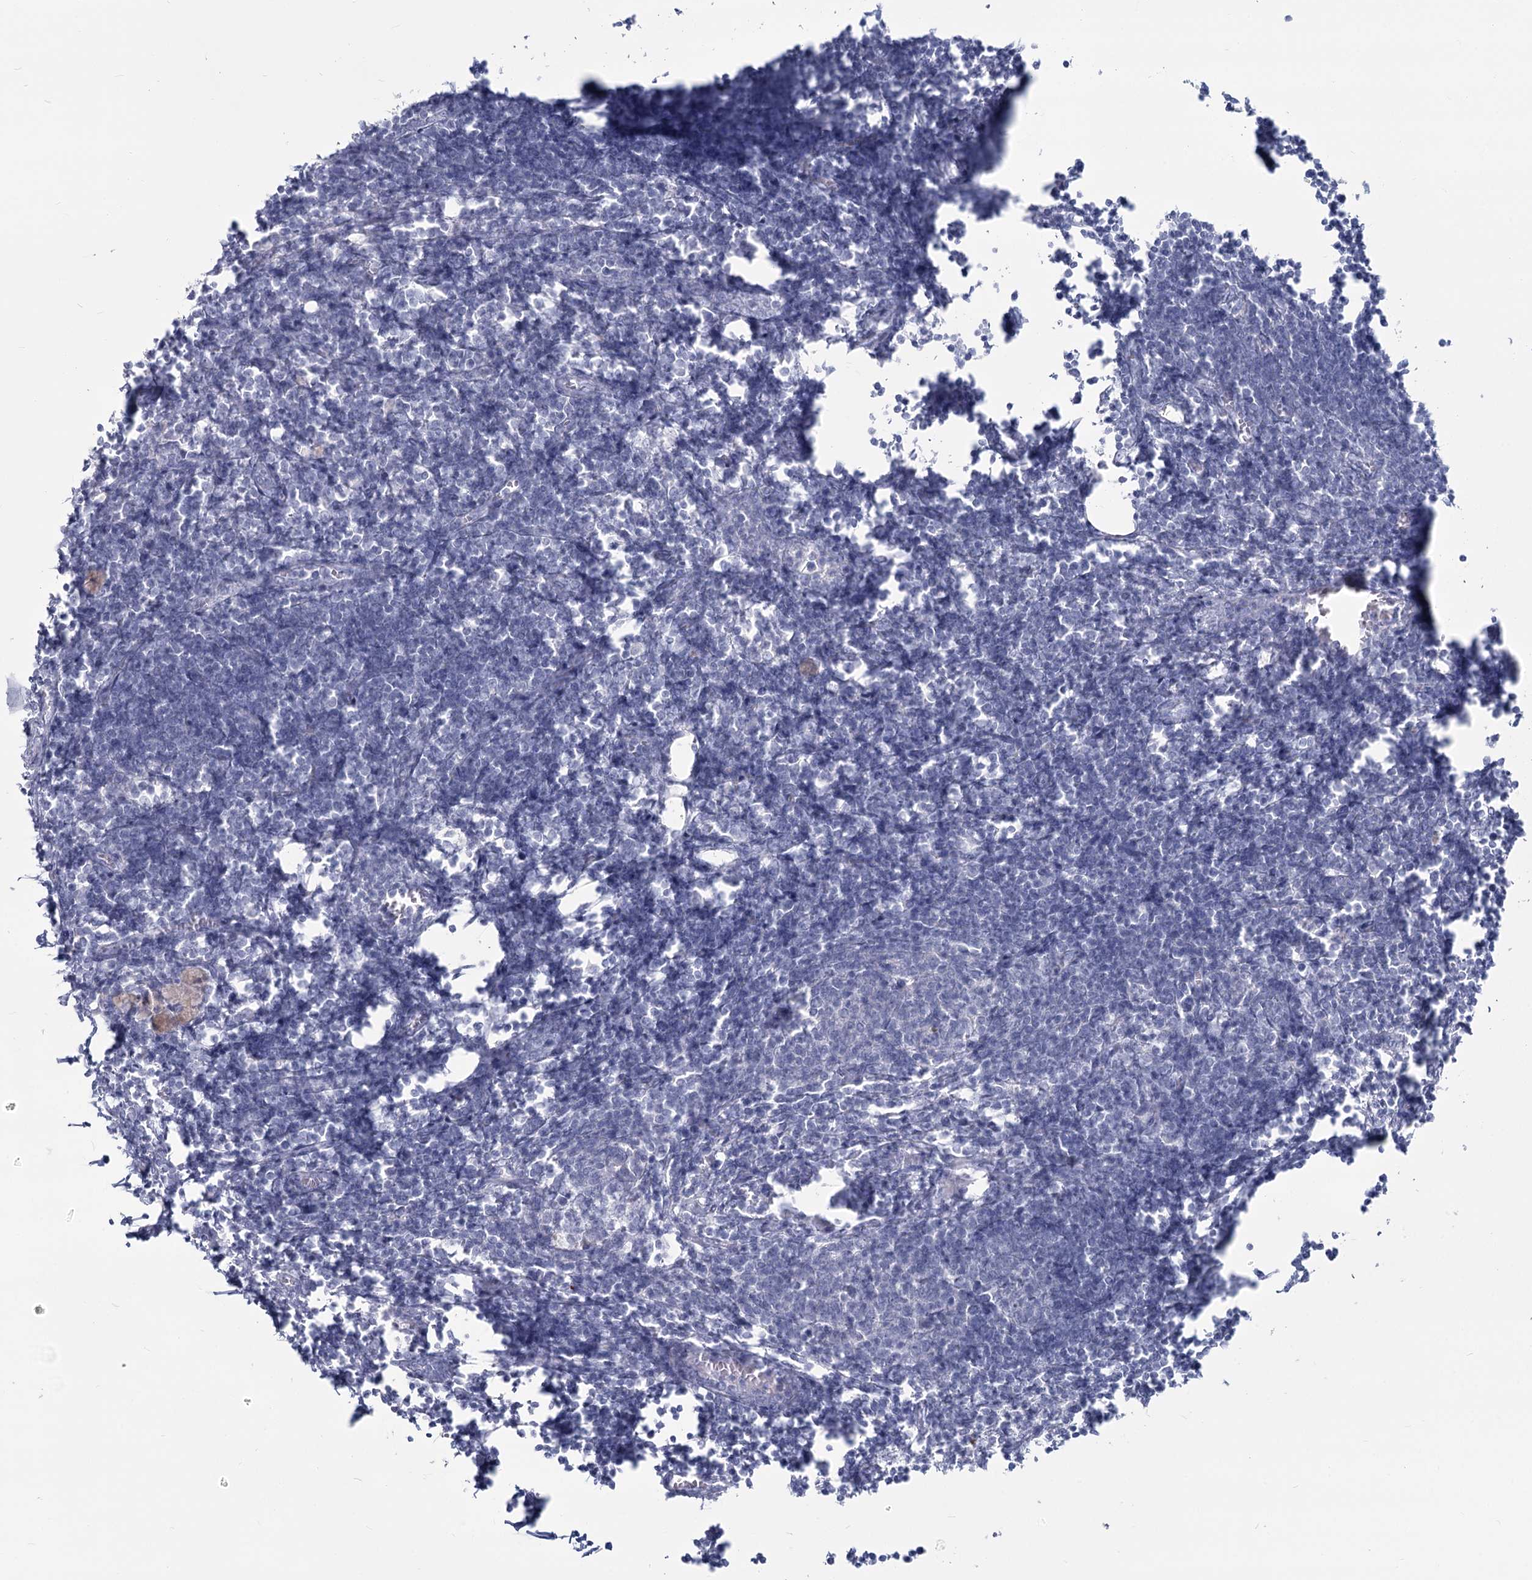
{"staining": {"intensity": "negative", "quantity": "none", "location": "none"}, "tissue": "lymph node", "cell_type": "Germinal center cells", "image_type": "normal", "snomed": [{"axis": "morphology", "description": "Normal tissue, NOS"}, {"axis": "morphology", "description": "Malignant melanoma, Metastatic site"}, {"axis": "topography", "description": "Lymph node"}], "caption": "Immunohistochemical staining of unremarkable human lymph node reveals no significant expression in germinal center cells.", "gene": "SLC6A19", "patient": {"sex": "male", "age": 41}}